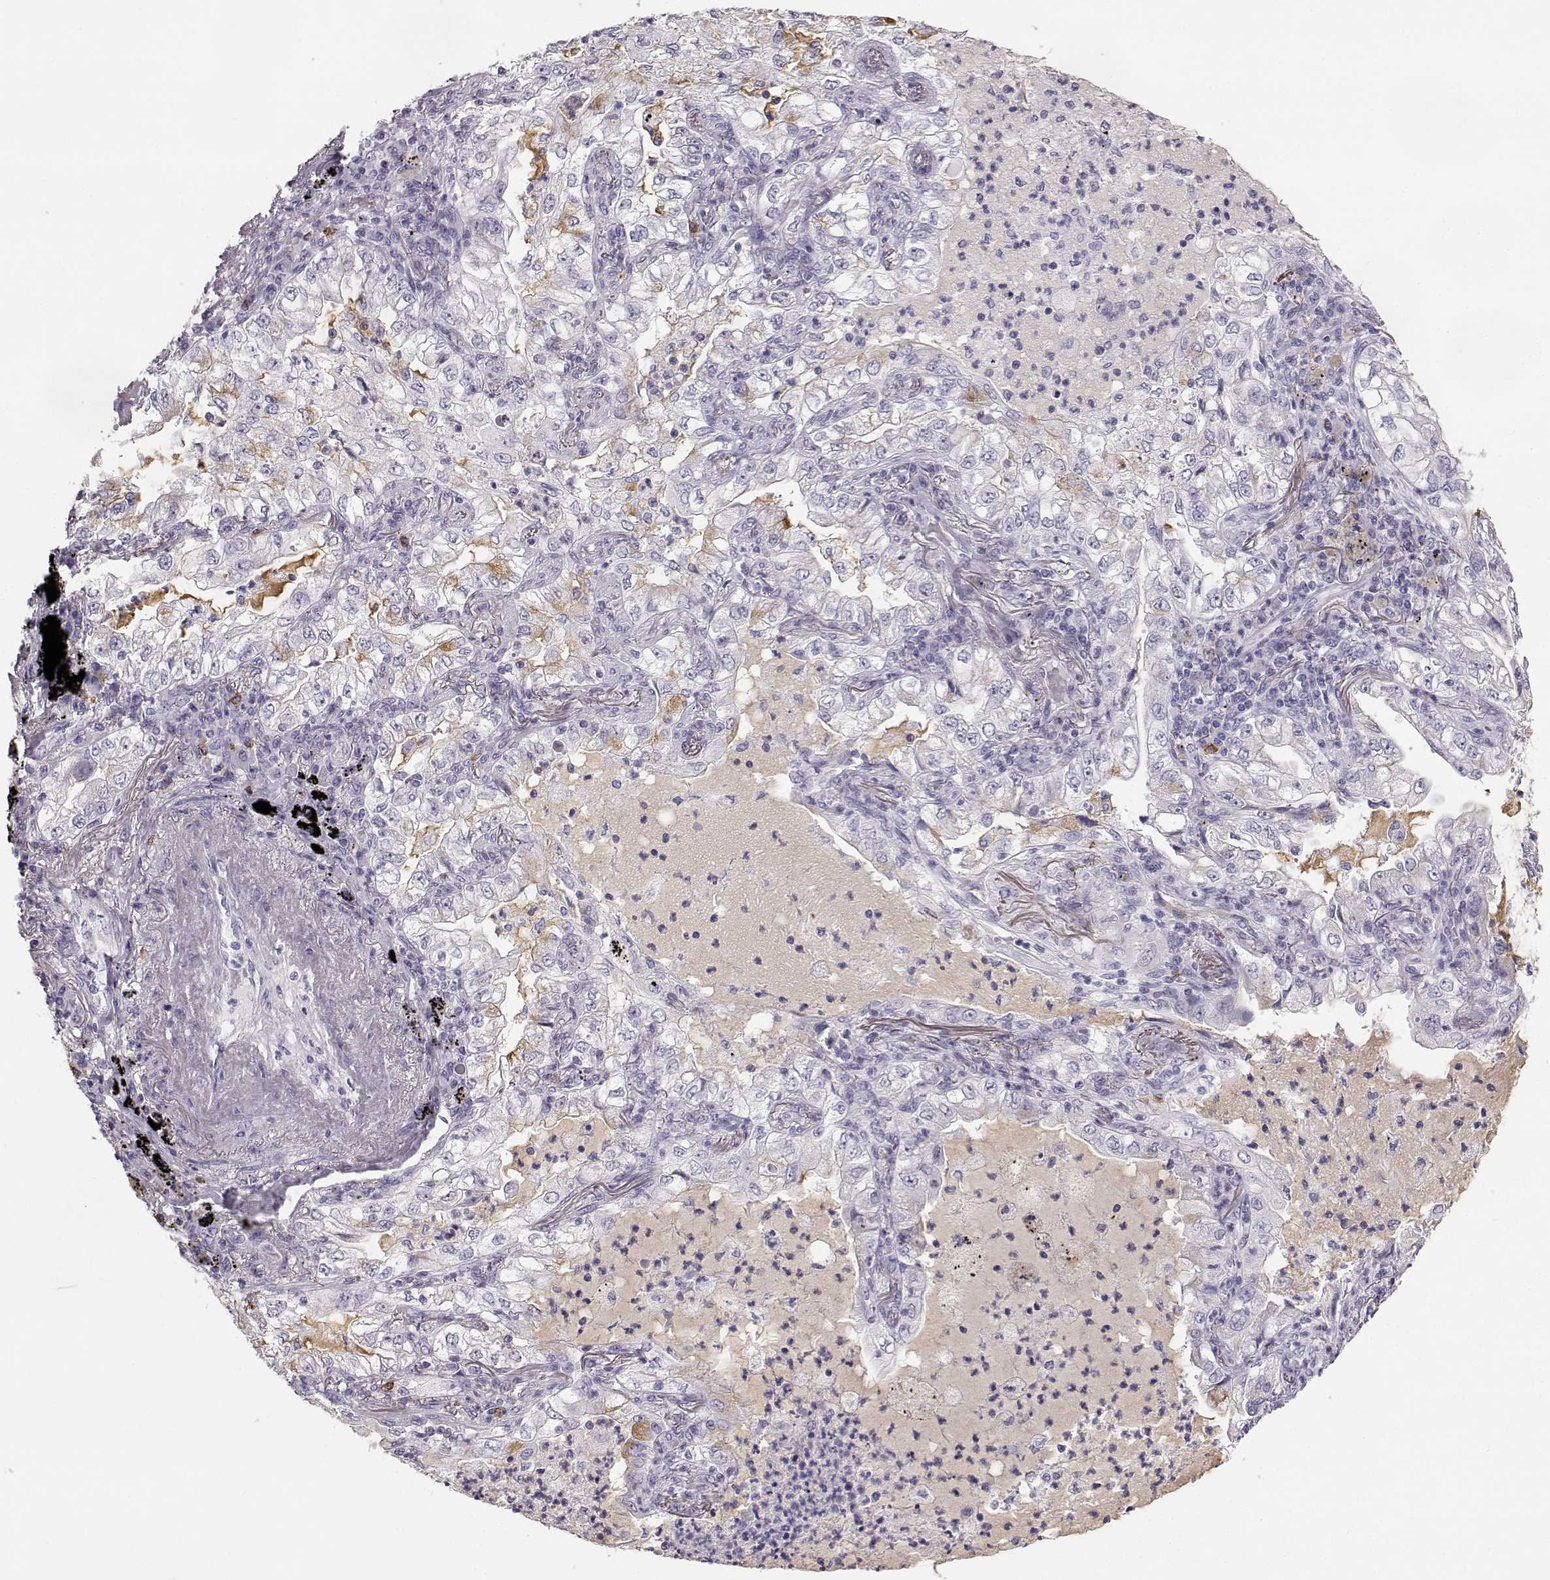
{"staining": {"intensity": "negative", "quantity": "none", "location": "none"}, "tissue": "lung cancer", "cell_type": "Tumor cells", "image_type": "cancer", "snomed": [{"axis": "morphology", "description": "Adenocarcinoma, NOS"}, {"axis": "topography", "description": "Lung"}], "caption": "An immunohistochemistry (IHC) histopathology image of lung adenocarcinoma is shown. There is no staining in tumor cells of lung adenocarcinoma. The staining was performed using DAB to visualize the protein expression in brown, while the nuclei were stained in blue with hematoxylin (Magnification: 20x).", "gene": "NPTXR", "patient": {"sex": "female", "age": 73}}